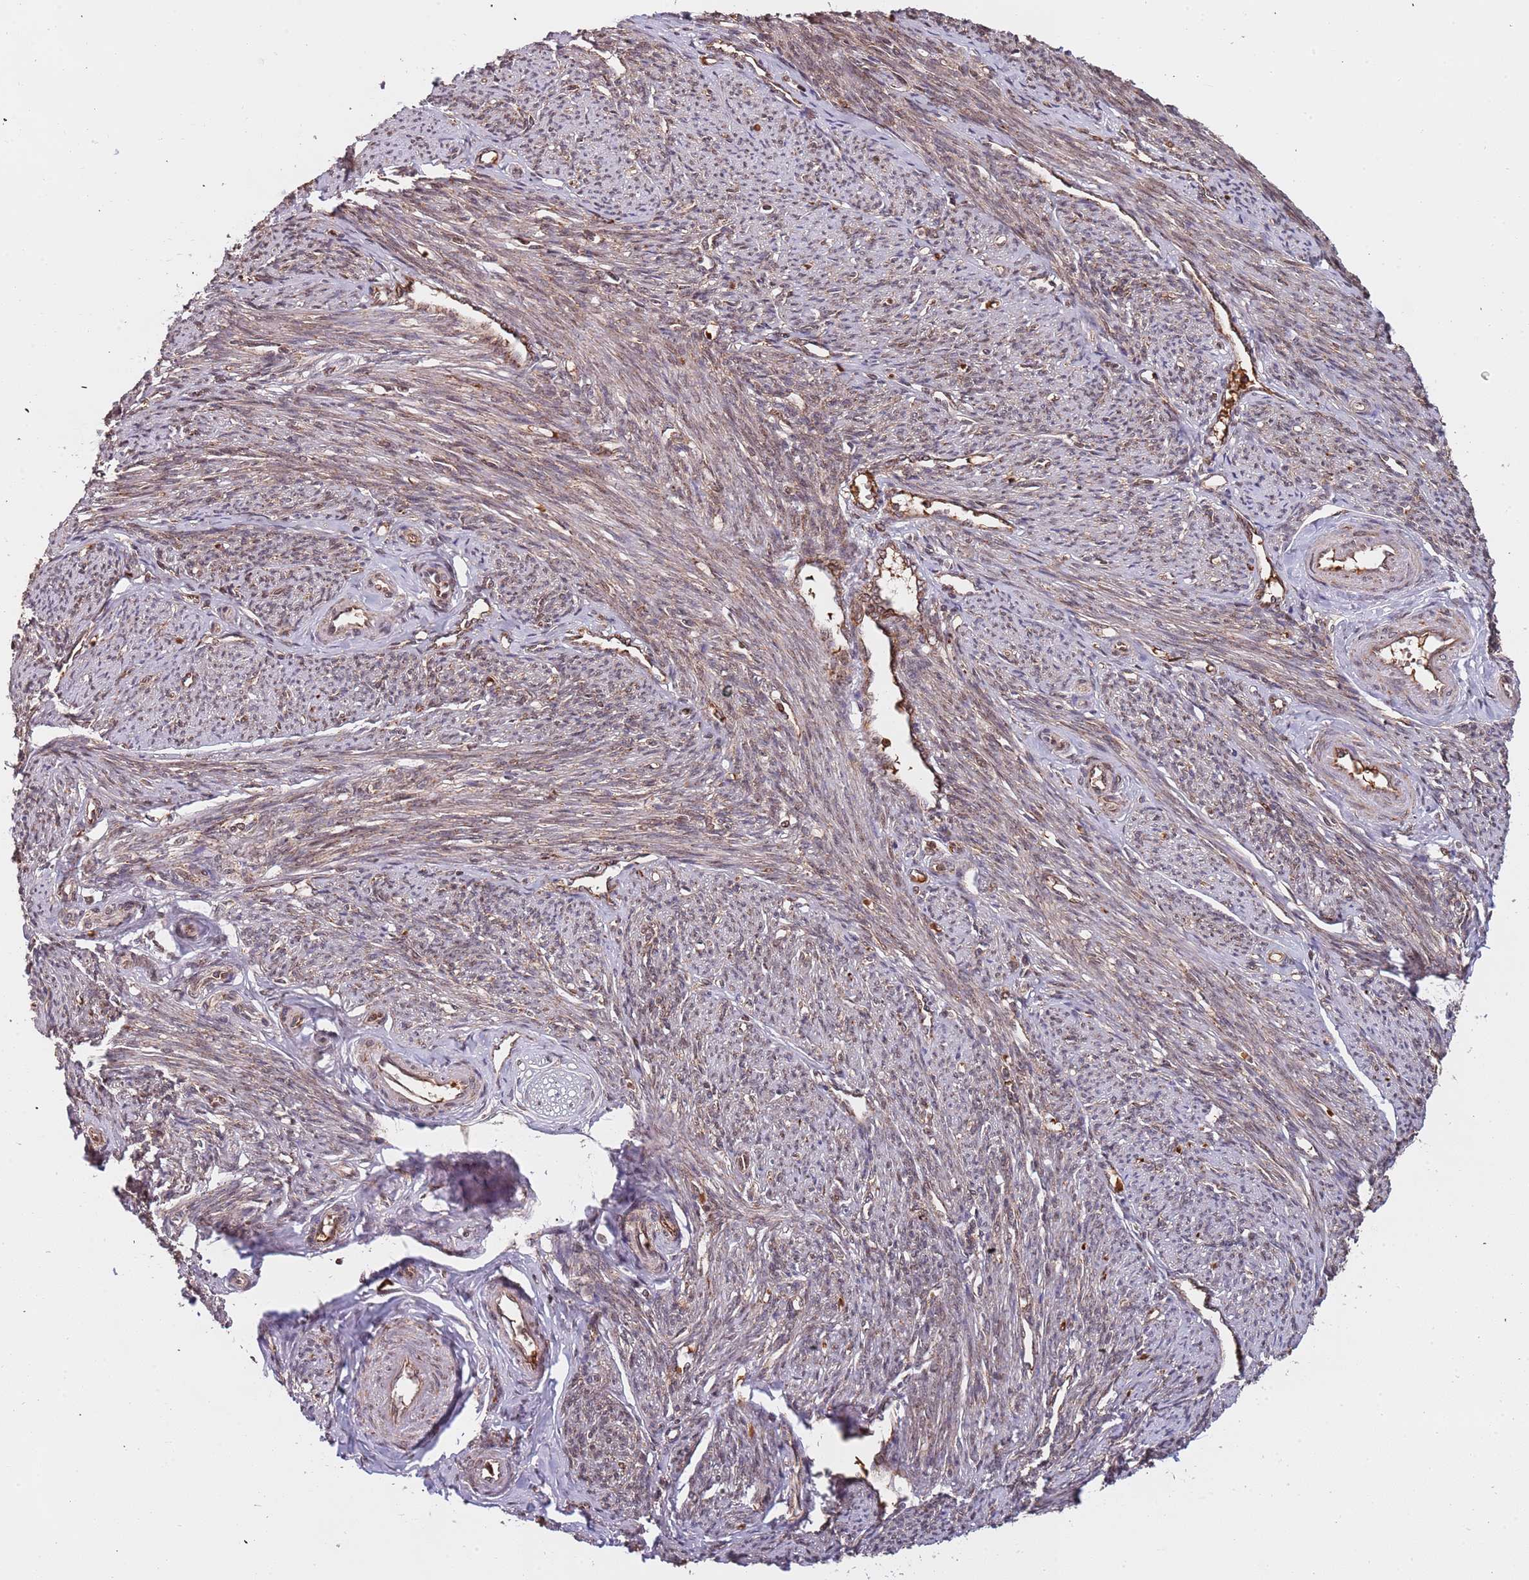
{"staining": {"intensity": "moderate", "quantity": ">75%", "location": "cytoplasmic/membranous"}, "tissue": "smooth muscle", "cell_type": "Smooth muscle cells", "image_type": "normal", "snomed": [{"axis": "morphology", "description": "Normal tissue, NOS"}, {"axis": "topography", "description": "Smooth muscle"}, {"axis": "topography", "description": "Uterus"}], "caption": "Moderate cytoplasmic/membranous expression is seen in approximately >75% of smooth muscle cells in normal smooth muscle.", "gene": "DCHS1", "patient": {"sex": "female", "age": 59}}